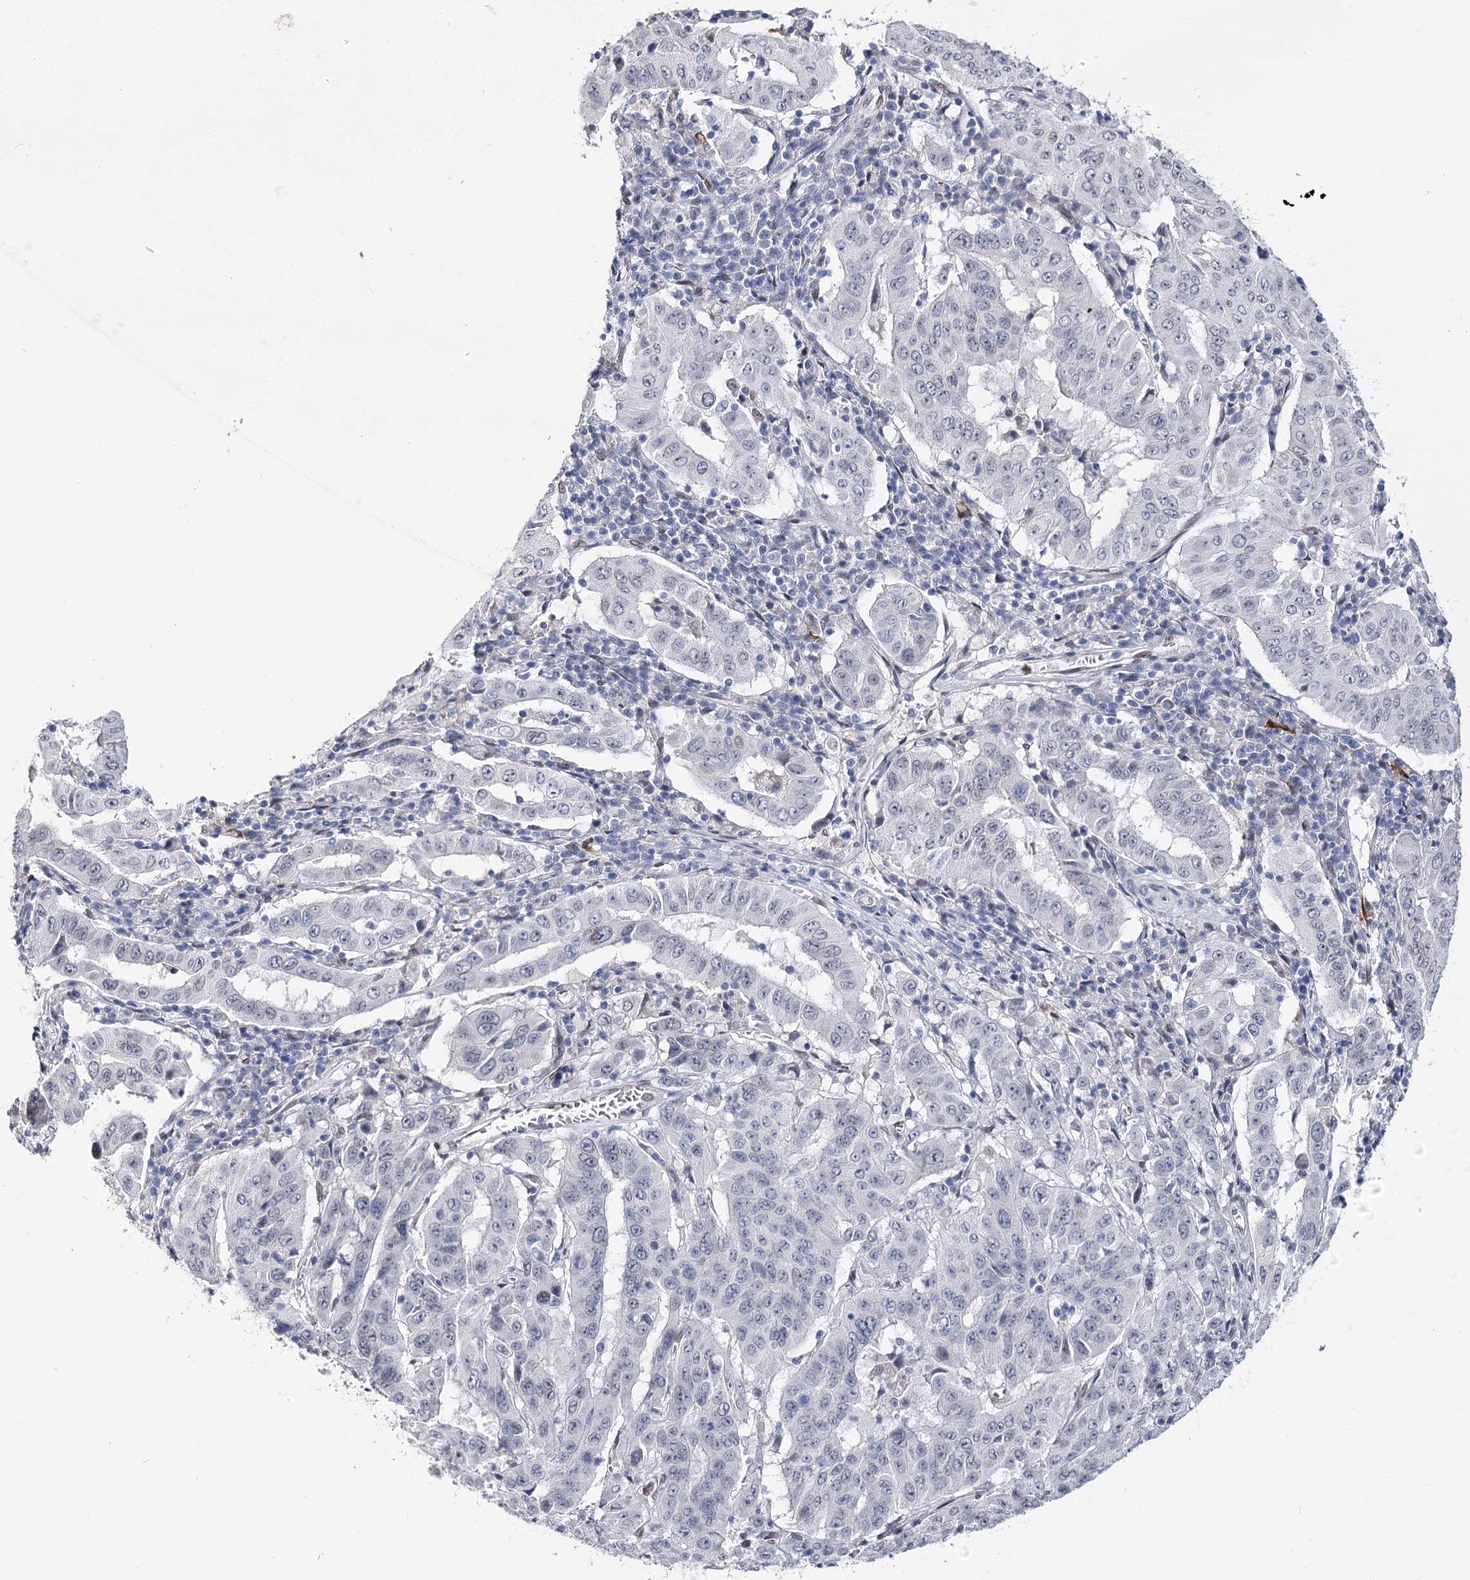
{"staining": {"intensity": "negative", "quantity": "none", "location": "none"}, "tissue": "pancreatic cancer", "cell_type": "Tumor cells", "image_type": "cancer", "snomed": [{"axis": "morphology", "description": "Adenocarcinoma, NOS"}, {"axis": "topography", "description": "Pancreas"}], "caption": "Immunohistochemical staining of pancreatic cancer demonstrates no significant positivity in tumor cells.", "gene": "TMEM201", "patient": {"sex": "male", "age": 63}}